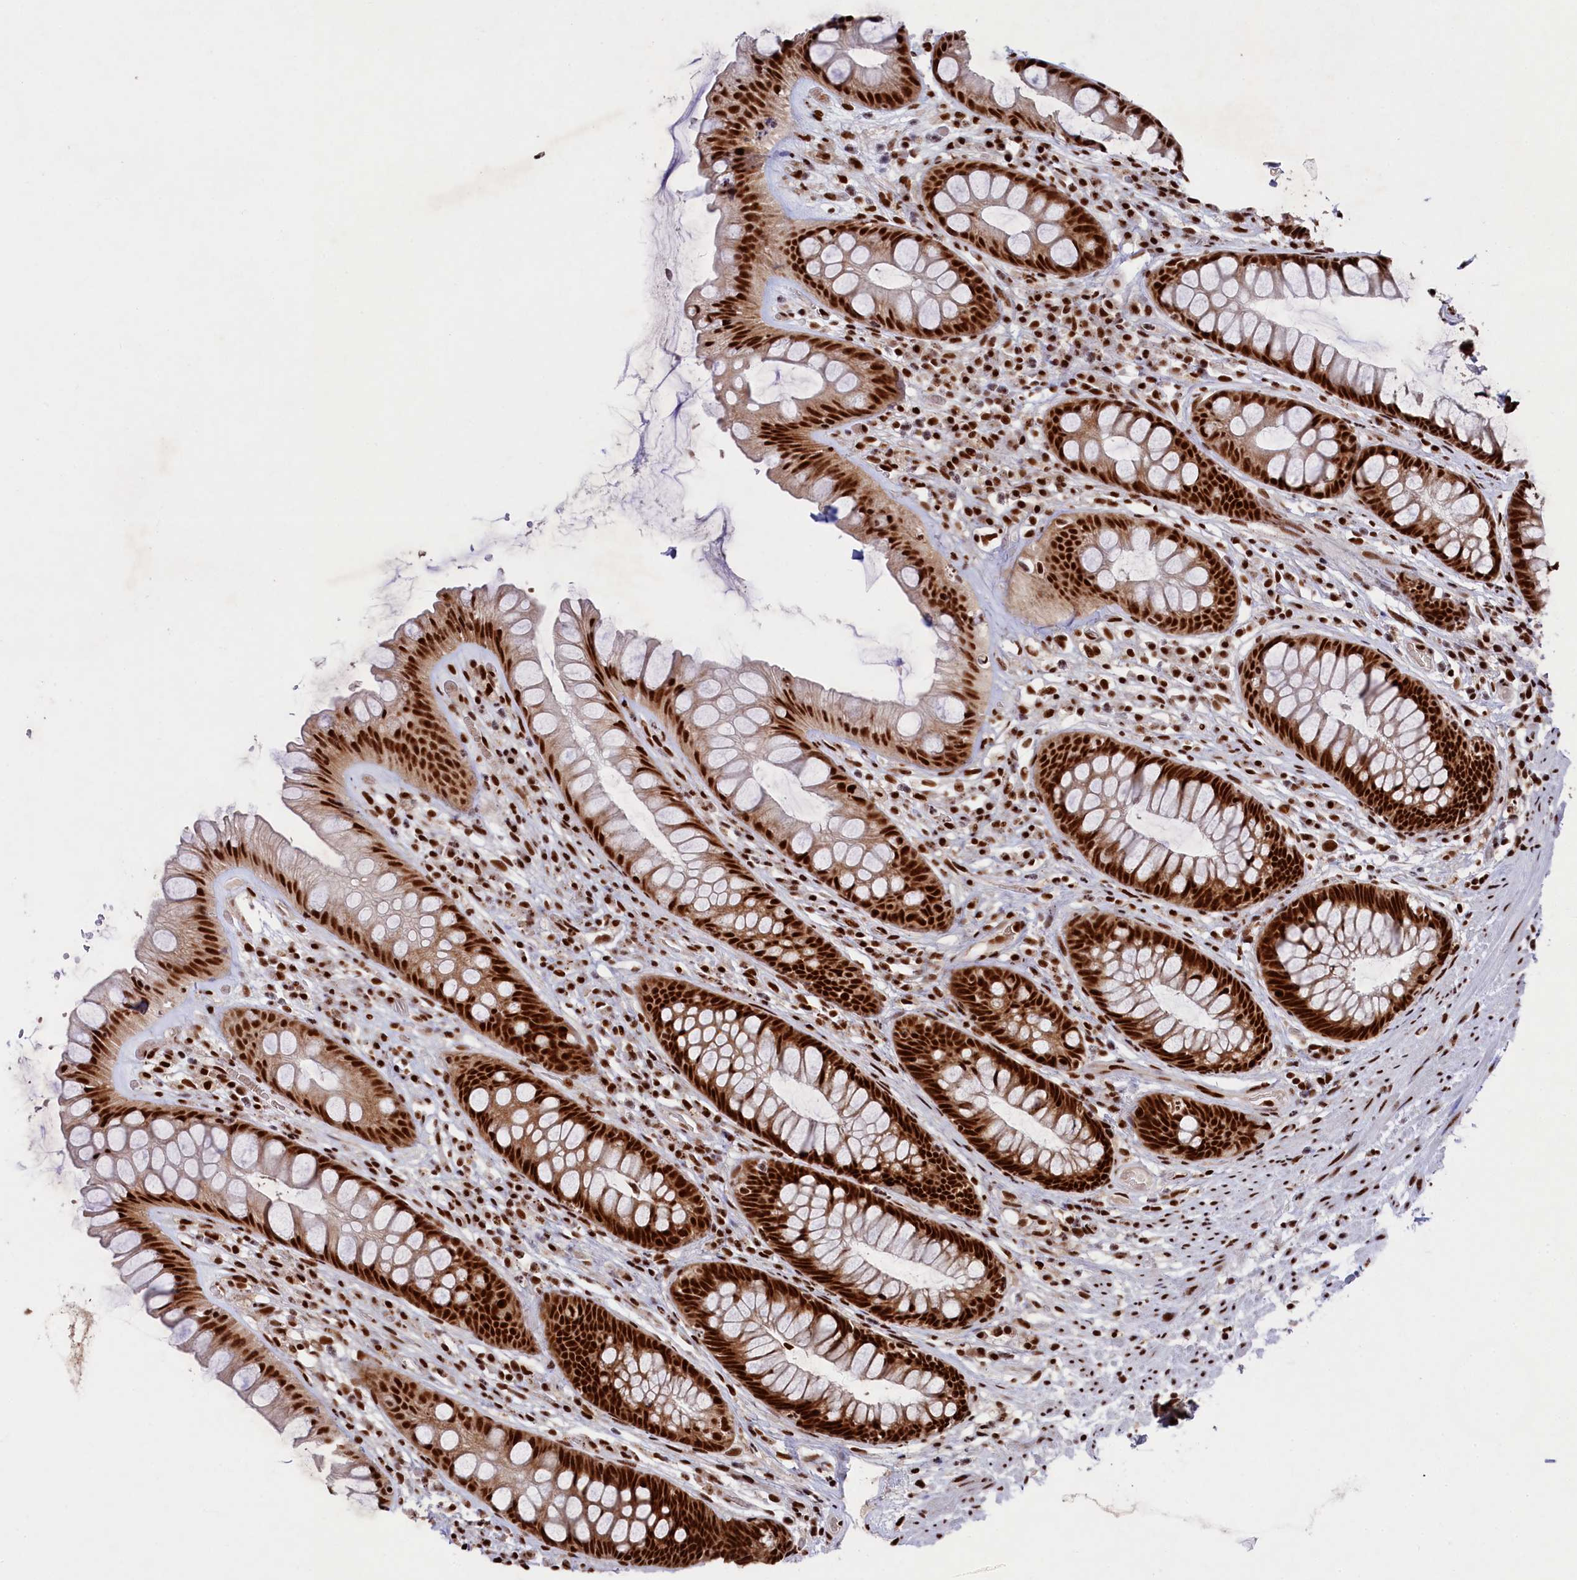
{"staining": {"intensity": "strong", "quantity": ">75%", "location": "nuclear"}, "tissue": "rectum", "cell_type": "Glandular cells", "image_type": "normal", "snomed": [{"axis": "morphology", "description": "Normal tissue, NOS"}, {"axis": "topography", "description": "Rectum"}], "caption": "The histopathology image shows staining of benign rectum, revealing strong nuclear protein staining (brown color) within glandular cells.", "gene": "PRPF31", "patient": {"sex": "male", "age": 74}}